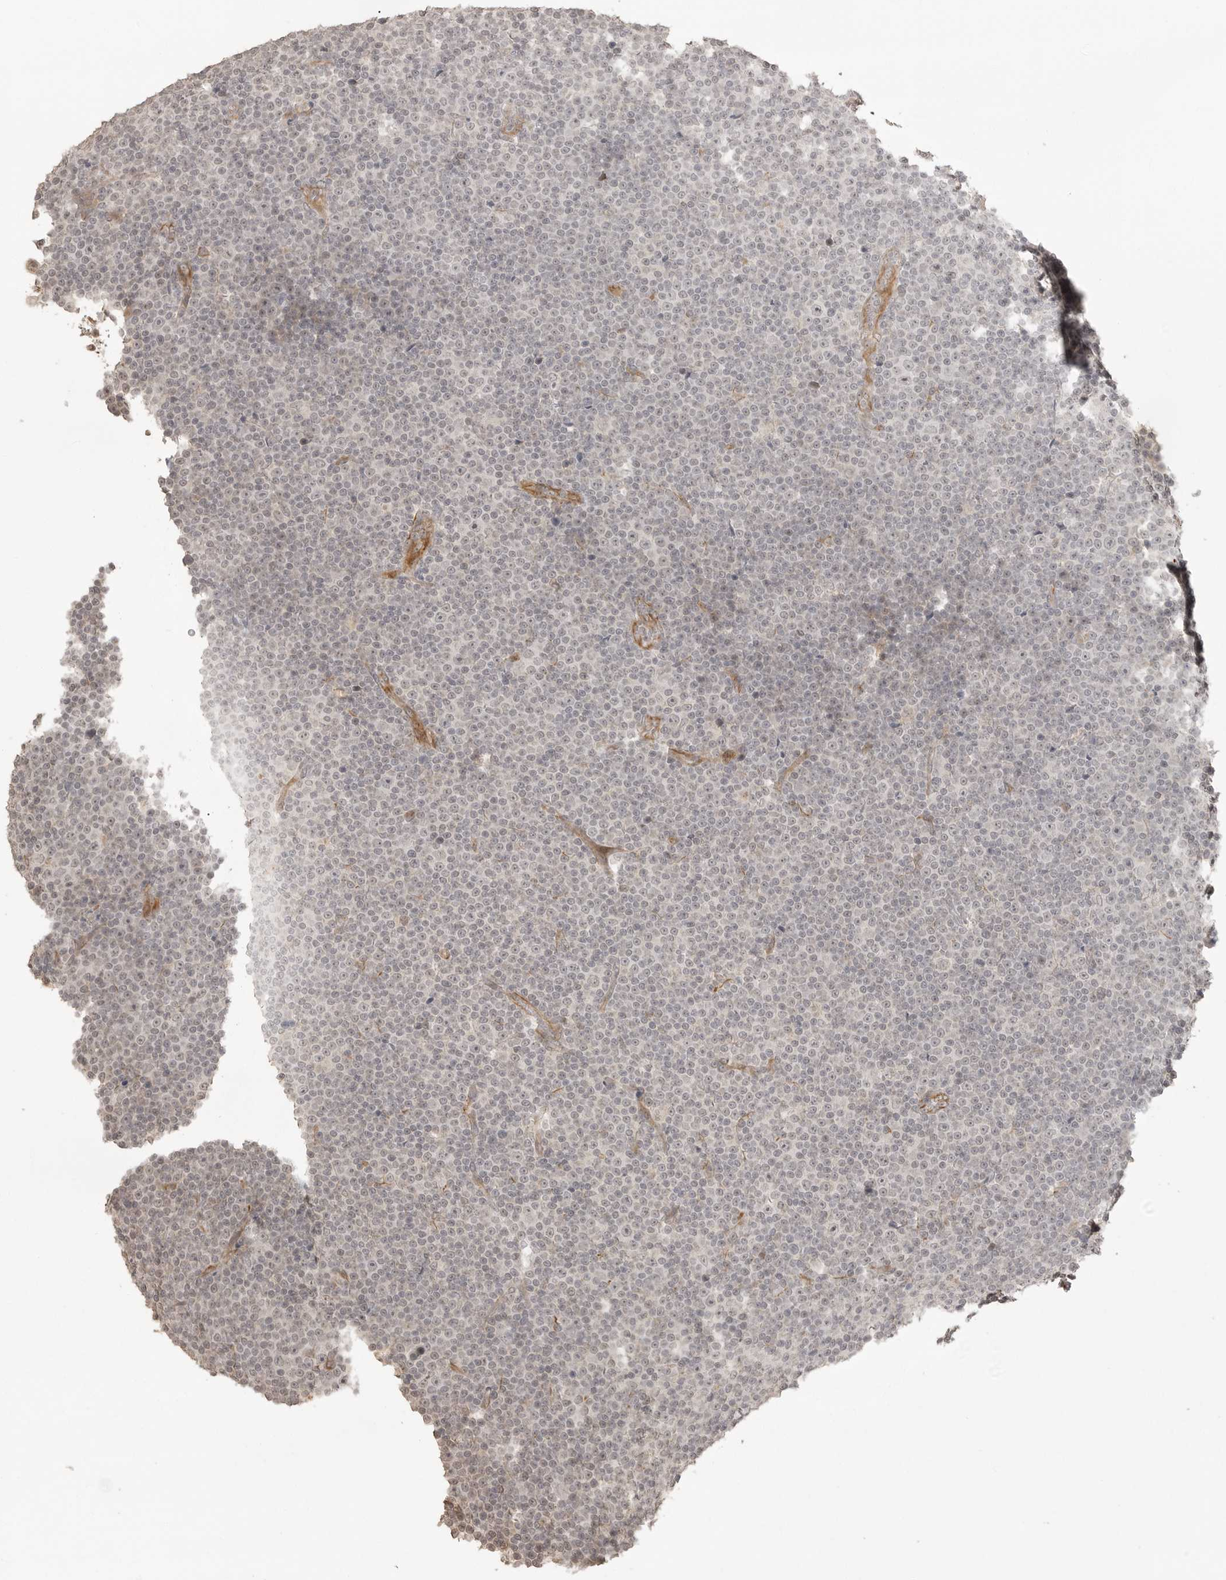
{"staining": {"intensity": "negative", "quantity": "none", "location": "none"}, "tissue": "lymphoma", "cell_type": "Tumor cells", "image_type": "cancer", "snomed": [{"axis": "morphology", "description": "Malignant lymphoma, non-Hodgkin's type, Low grade"}, {"axis": "topography", "description": "Lymph node"}], "caption": "A micrograph of malignant lymphoma, non-Hodgkin's type (low-grade) stained for a protein shows no brown staining in tumor cells. The staining was performed using DAB (3,3'-diaminobenzidine) to visualize the protein expression in brown, while the nuclei were stained in blue with hematoxylin (Magnification: 20x).", "gene": "SMG8", "patient": {"sex": "female", "age": 67}}